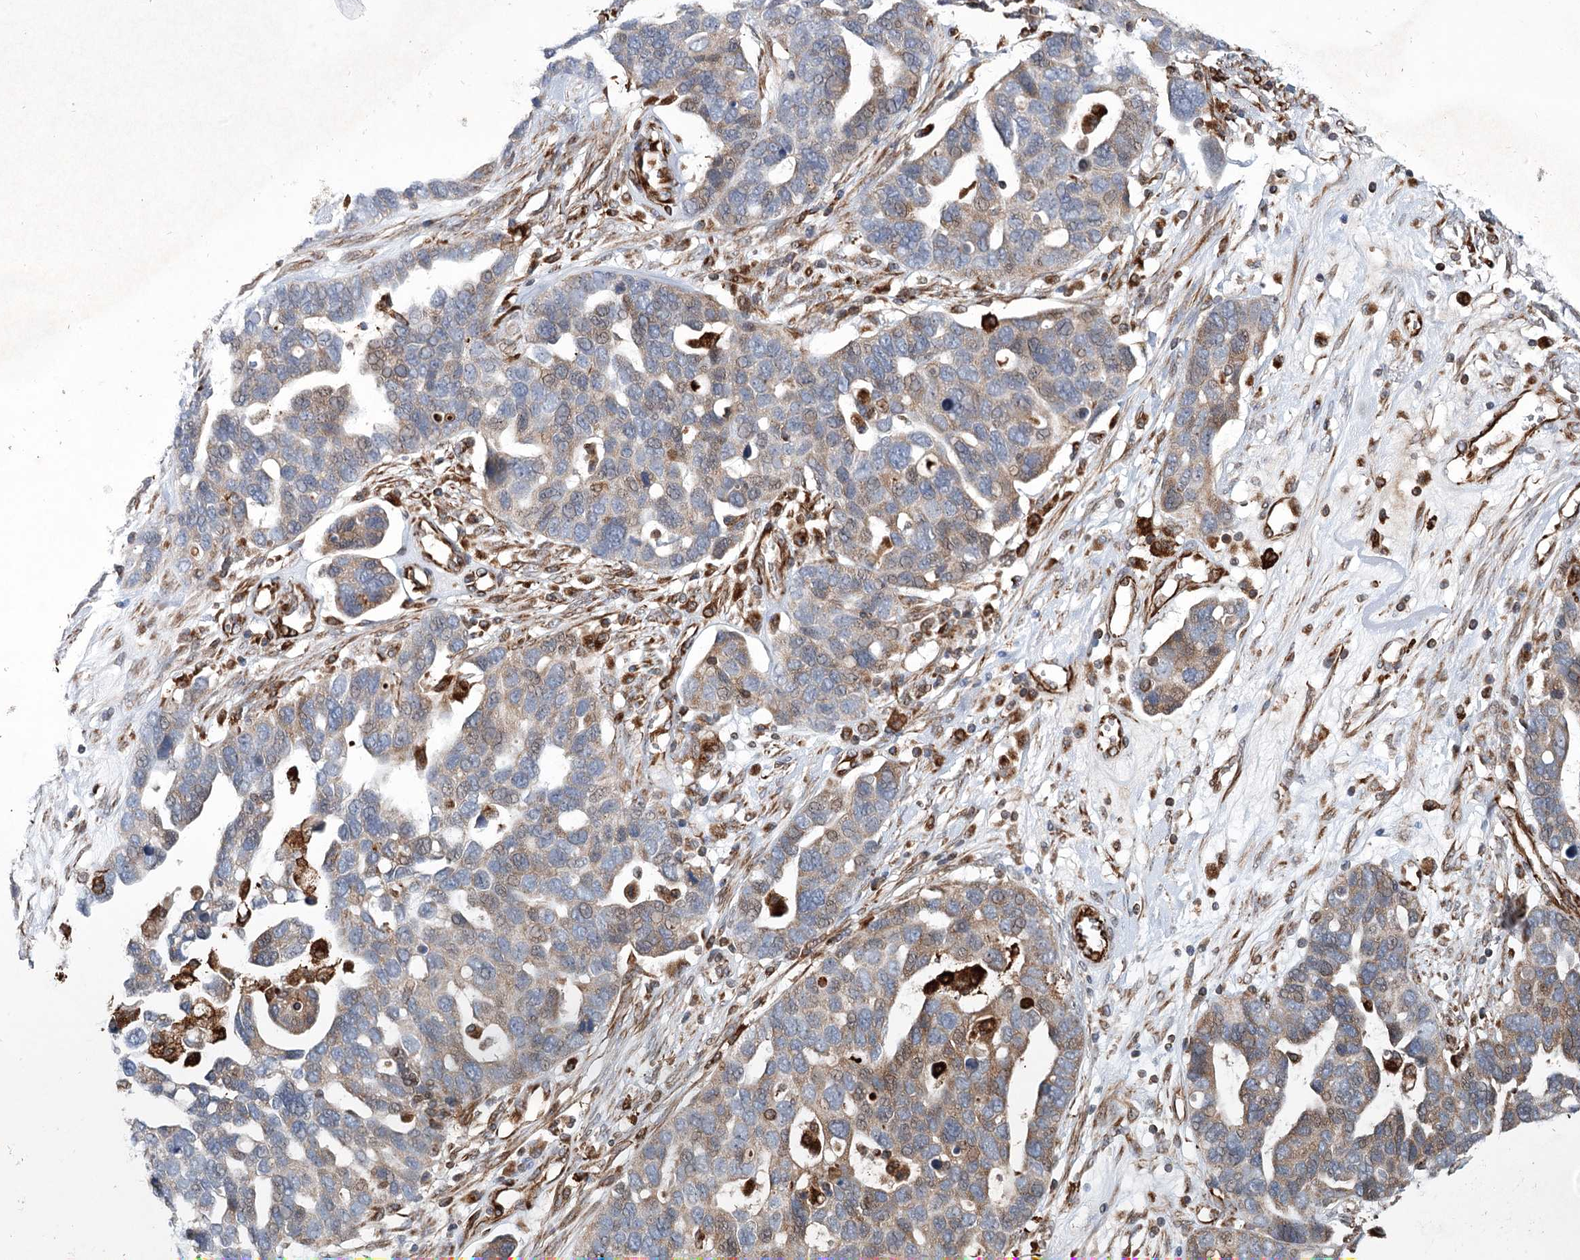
{"staining": {"intensity": "weak", "quantity": "25%-75%", "location": "cytoplasmic/membranous"}, "tissue": "ovarian cancer", "cell_type": "Tumor cells", "image_type": "cancer", "snomed": [{"axis": "morphology", "description": "Cystadenocarcinoma, serous, NOS"}, {"axis": "topography", "description": "Ovary"}], "caption": "Weak cytoplasmic/membranous positivity for a protein is identified in approximately 25%-75% of tumor cells of ovarian cancer using immunohistochemistry (IHC).", "gene": "DPEP2", "patient": {"sex": "female", "age": 54}}